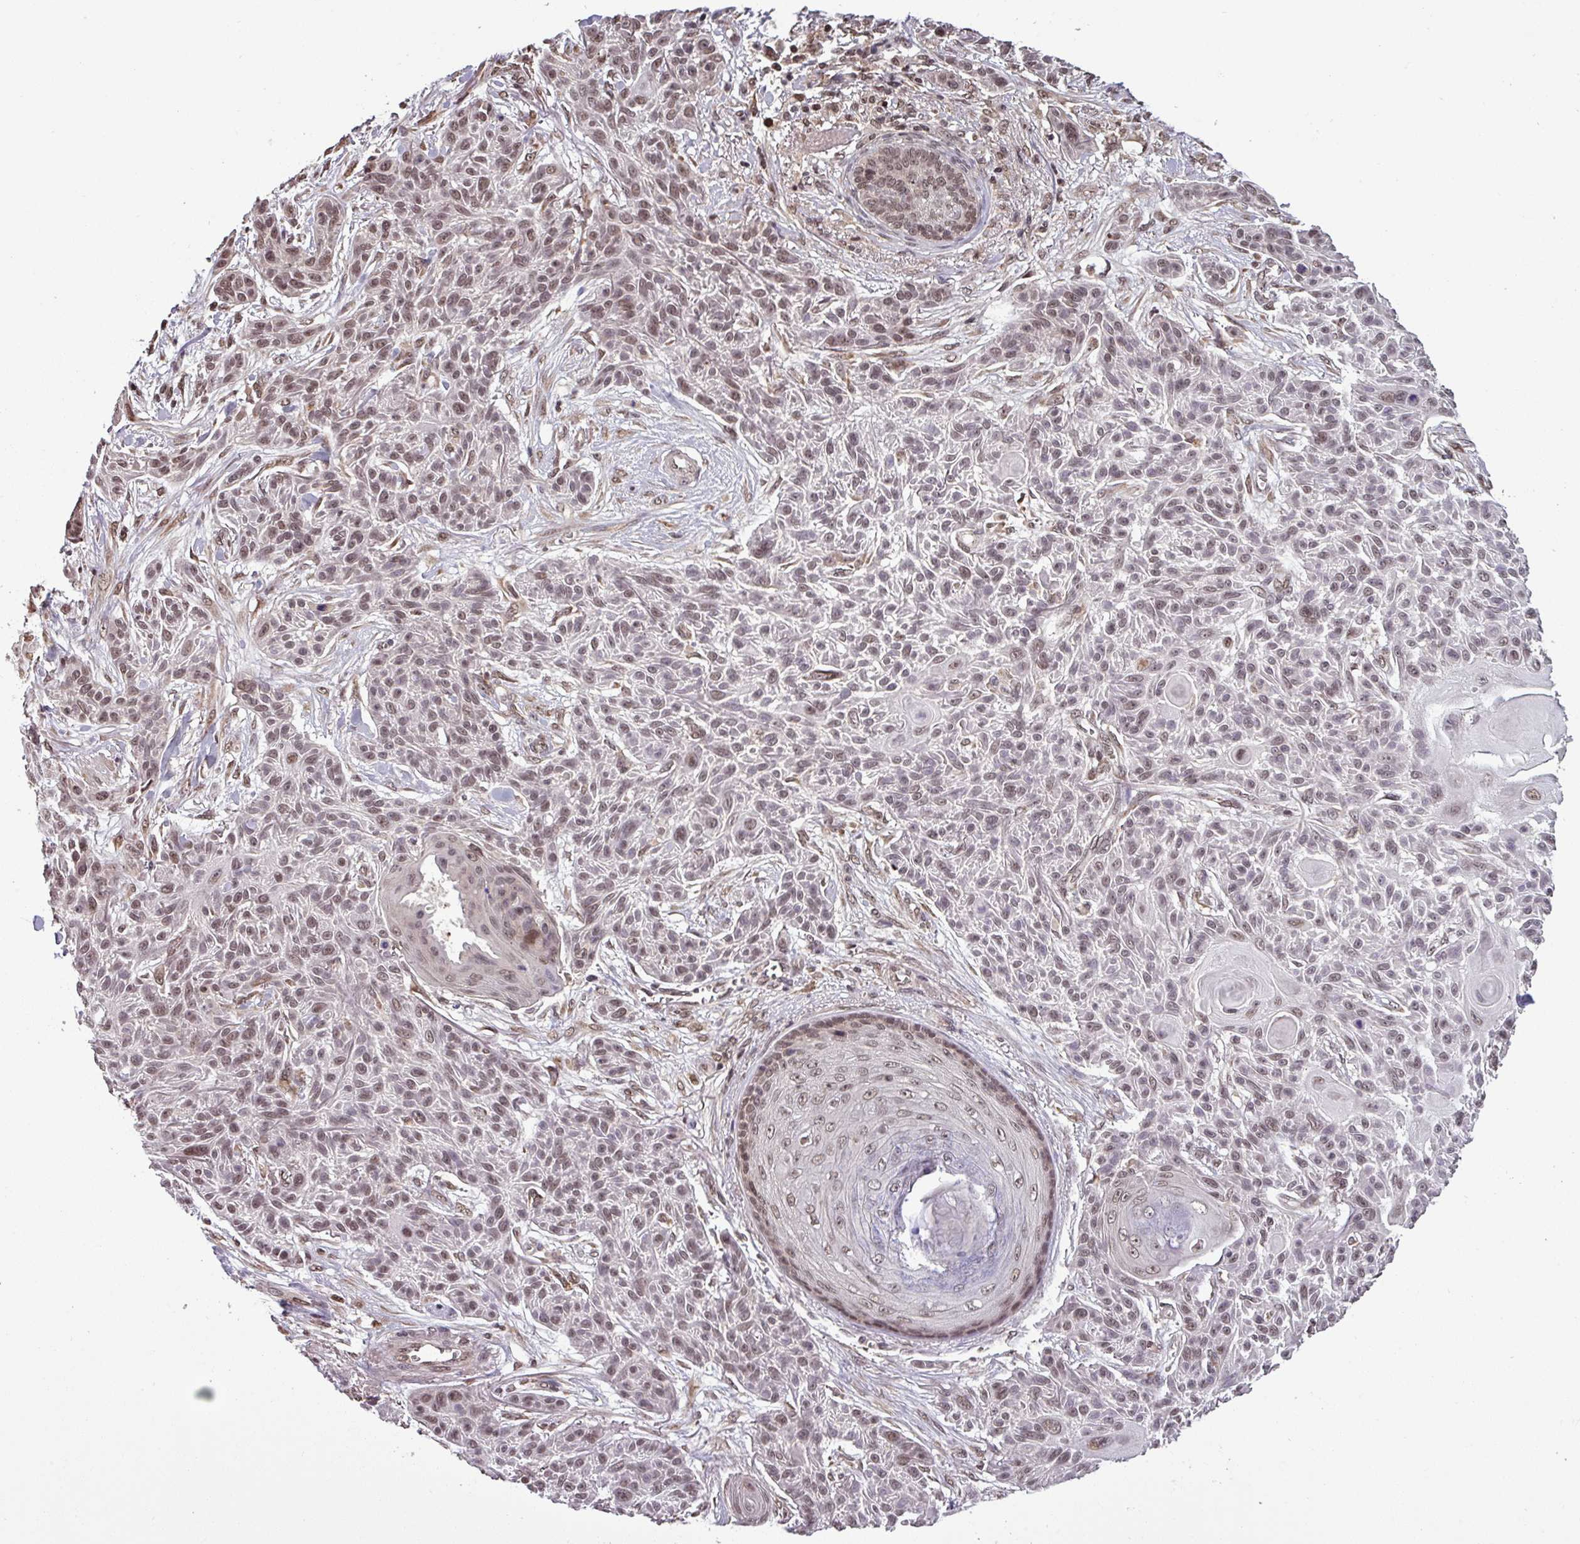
{"staining": {"intensity": "weak", "quantity": ">75%", "location": "nuclear"}, "tissue": "skin cancer", "cell_type": "Tumor cells", "image_type": "cancer", "snomed": [{"axis": "morphology", "description": "Squamous cell carcinoma, NOS"}, {"axis": "topography", "description": "Skin"}], "caption": "Immunohistochemistry (IHC) photomicrograph of neoplastic tissue: human skin cancer stained using immunohistochemistry demonstrates low levels of weak protein expression localized specifically in the nuclear of tumor cells, appearing as a nuclear brown color.", "gene": "NOB1", "patient": {"sex": "male", "age": 86}}